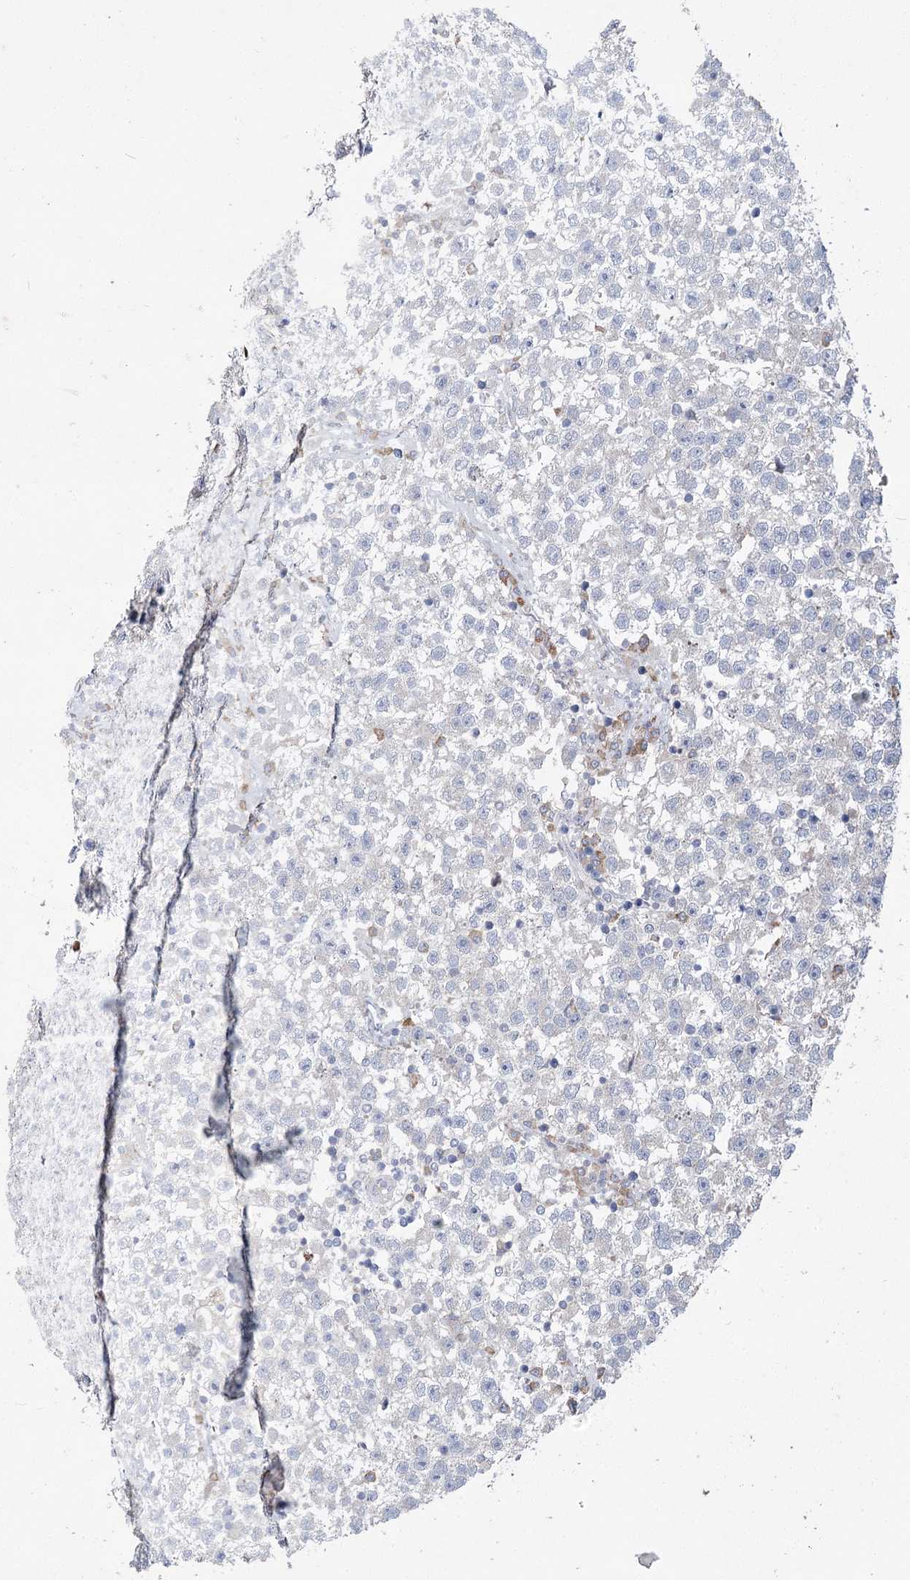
{"staining": {"intensity": "negative", "quantity": "none", "location": "none"}, "tissue": "testis cancer", "cell_type": "Tumor cells", "image_type": "cancer", "snomed": [{"axis": "morphology", "description": "Seminoma, NOS"}, {"axis": "topography", "description": "Testis"}], "caption": "Protein analysis of testis seminoma demonstrates no significant expression in tumor cells.", "gene": "GCNT4", "patient": {"sex": "male", "age": 22}}